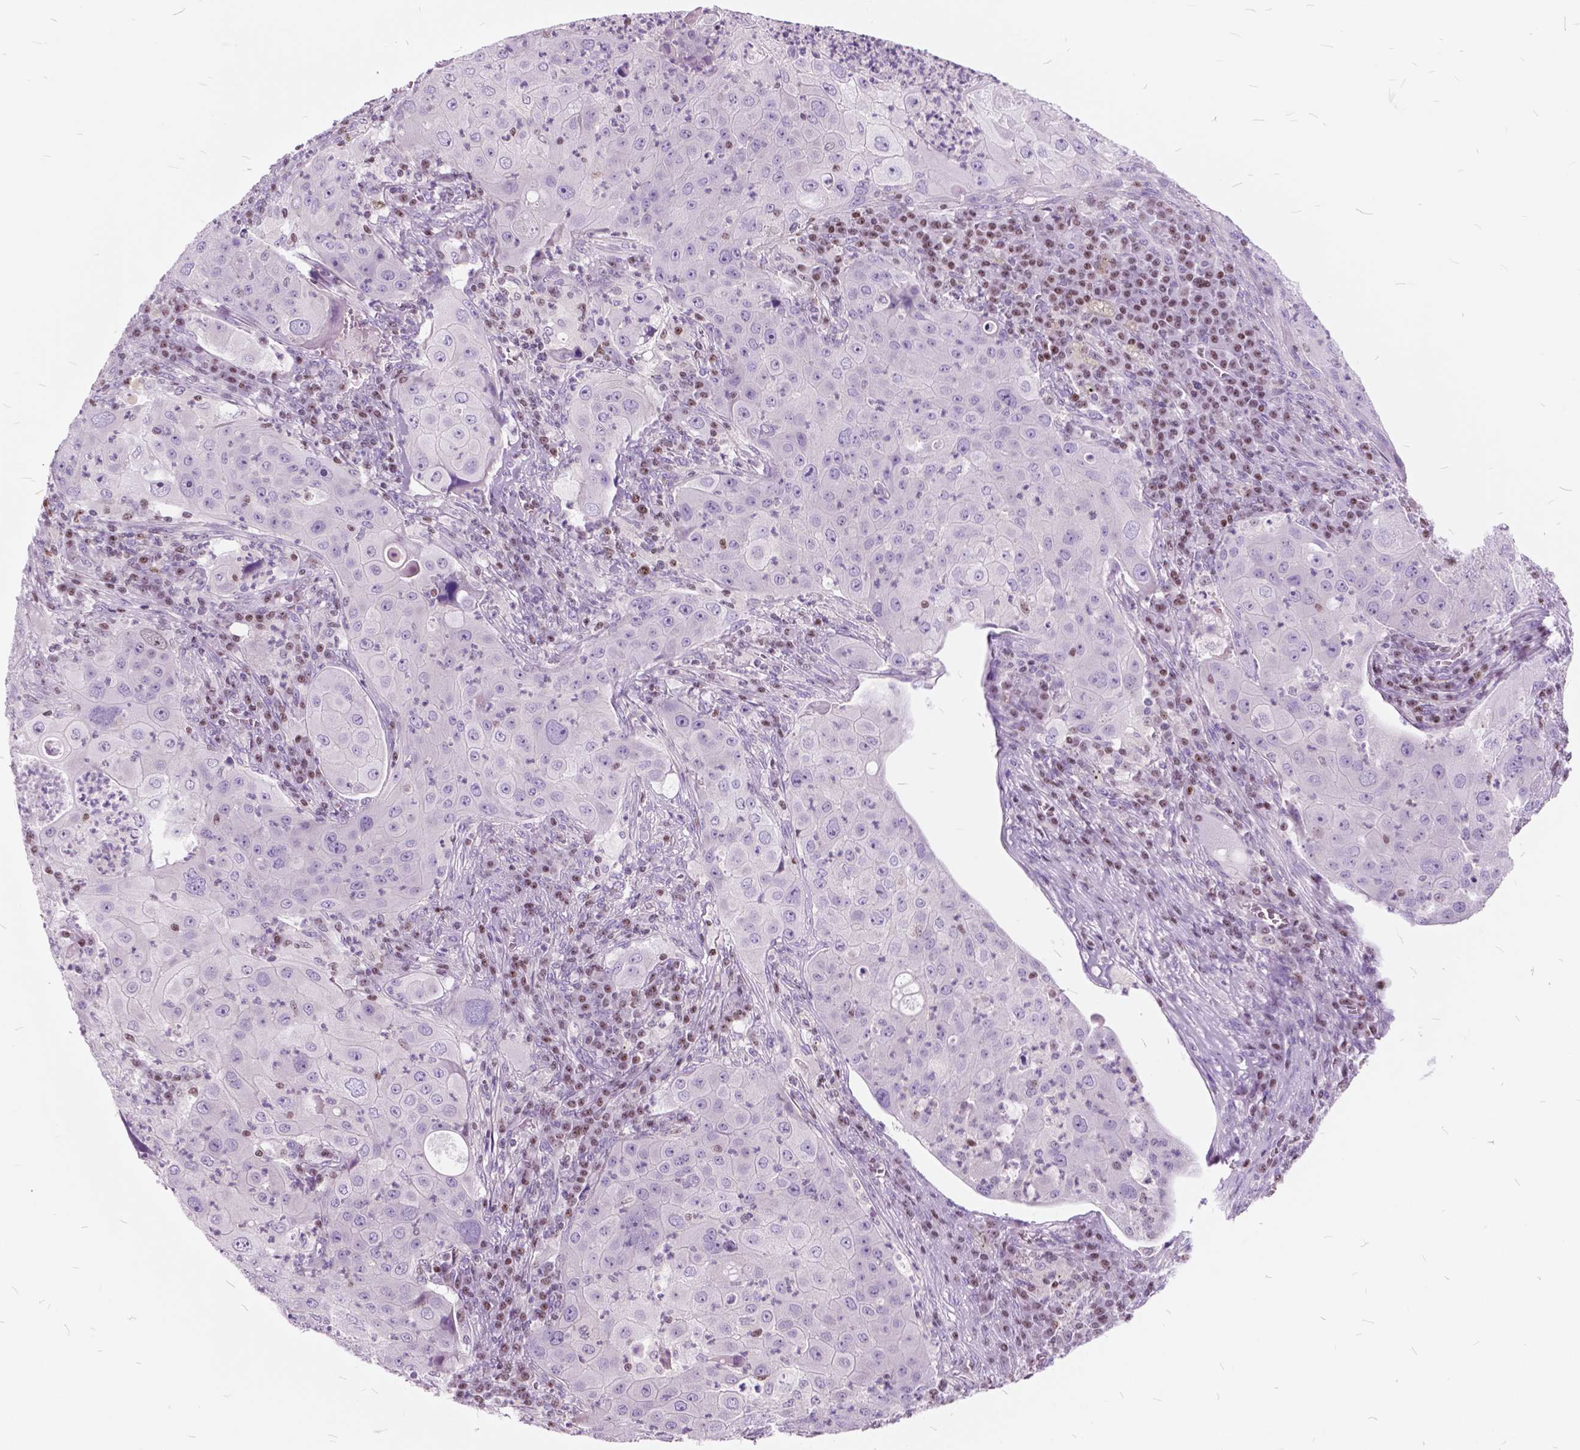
{"staining": {"intensity": "negative", "quantity": "none", "location": "none"}, "tissue": "lung cancer", "cell_type": "Tumor cells", "image_type": "cancer", "snomed": [{"axis": "morphology", "description": "Squamous cell carcinoma, NOS"}, {"axis": "topography", "description": "Lung"}], "caption": "This is an IHC histopathology image of lung squamous cell carcinoma. There is no expression in tumor cells.", "gene": "SP140", "patient": {"sex": "female", "age": 59}}